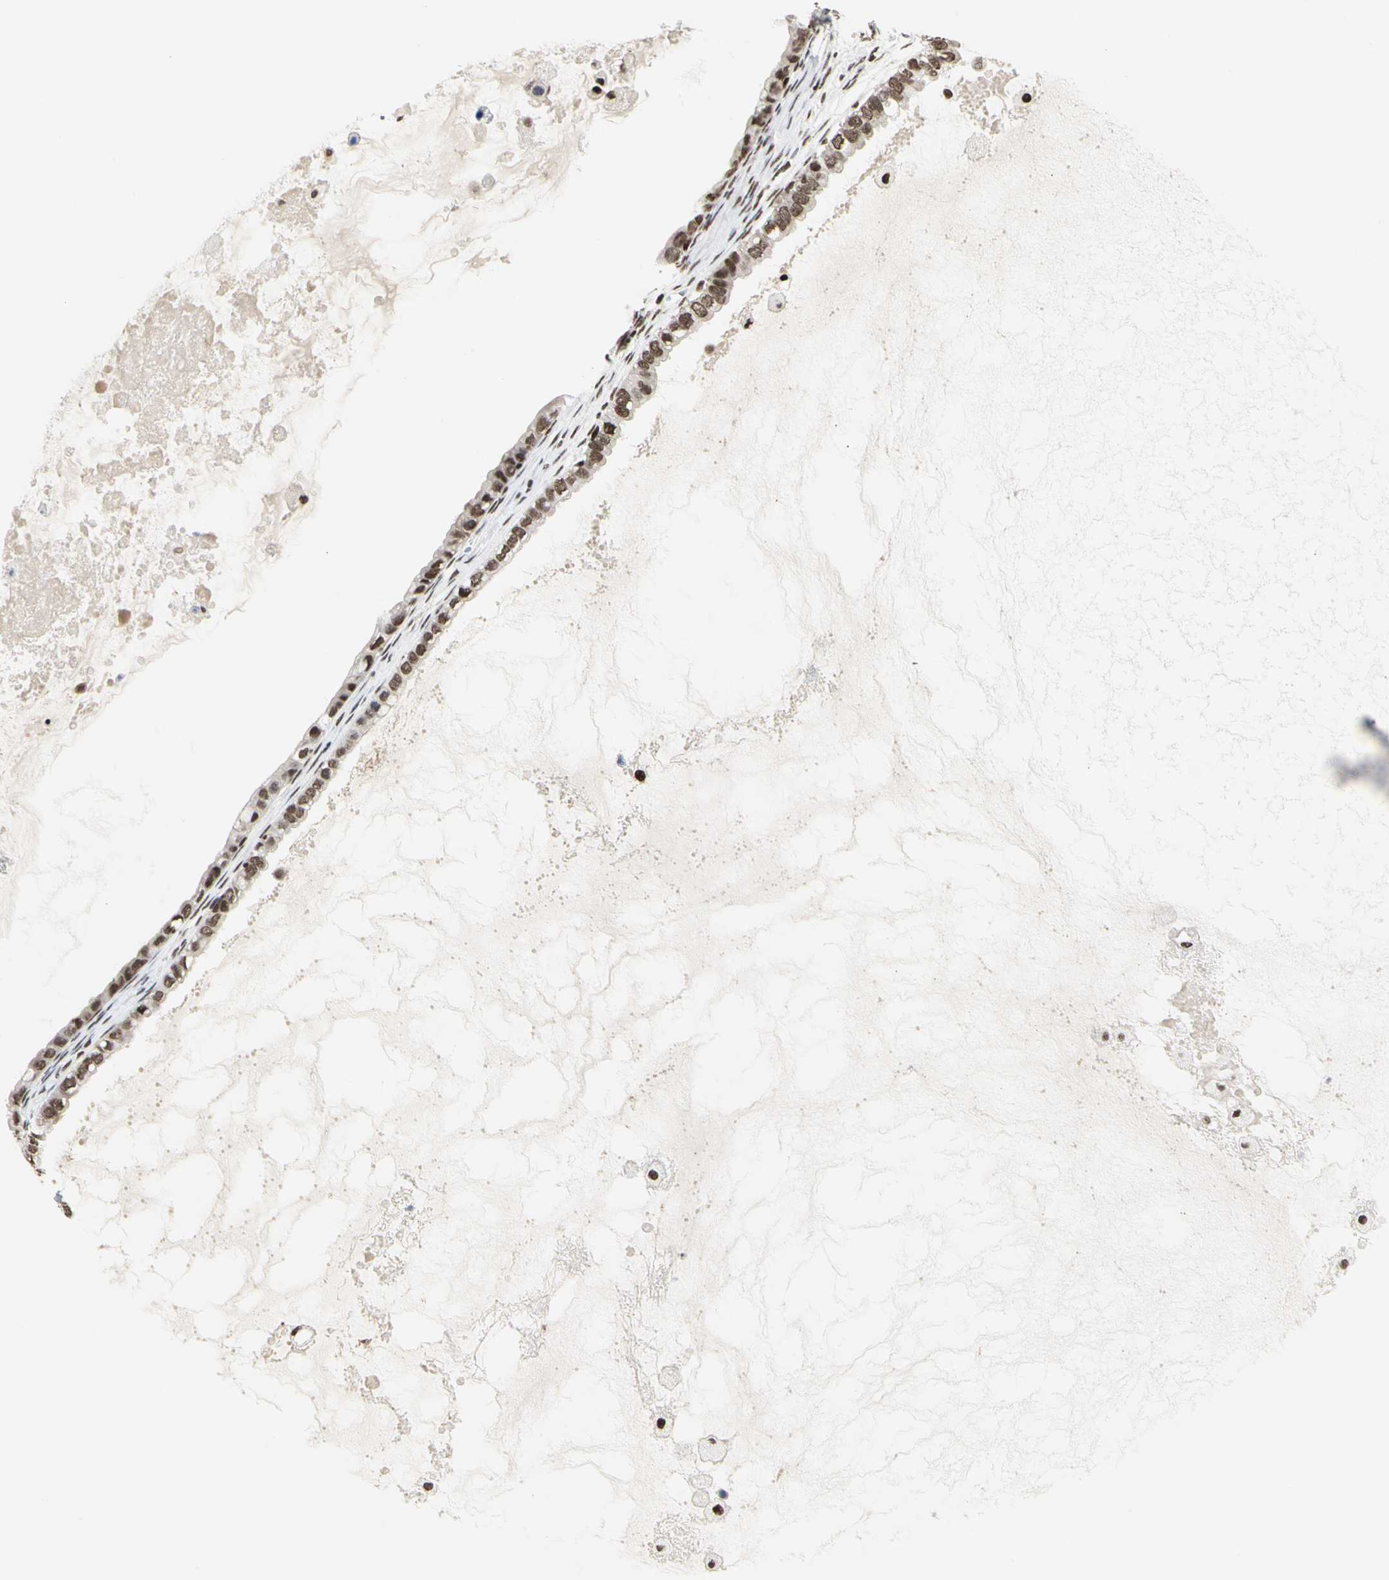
{"staining": {"intensity": "moderate", "quantity": ">75%", "location": "nuclear"}, "tissue": "ovarian cancer", "cell_type": "Tumor cells", "image_type": "cancer", "snomed": [{"axis": "morphology", "description": "Cystadenocarcinoma, mucinous, NOS"}, {"axis": "topography", "description": "Ovary"}], "caption": "Protein expression analysis of ovarian cancer displays moderate nuclear staining in about >75% of tumor cells.", "gene": "PRMT3", "patient": {"sex": "female", "age": 80}}